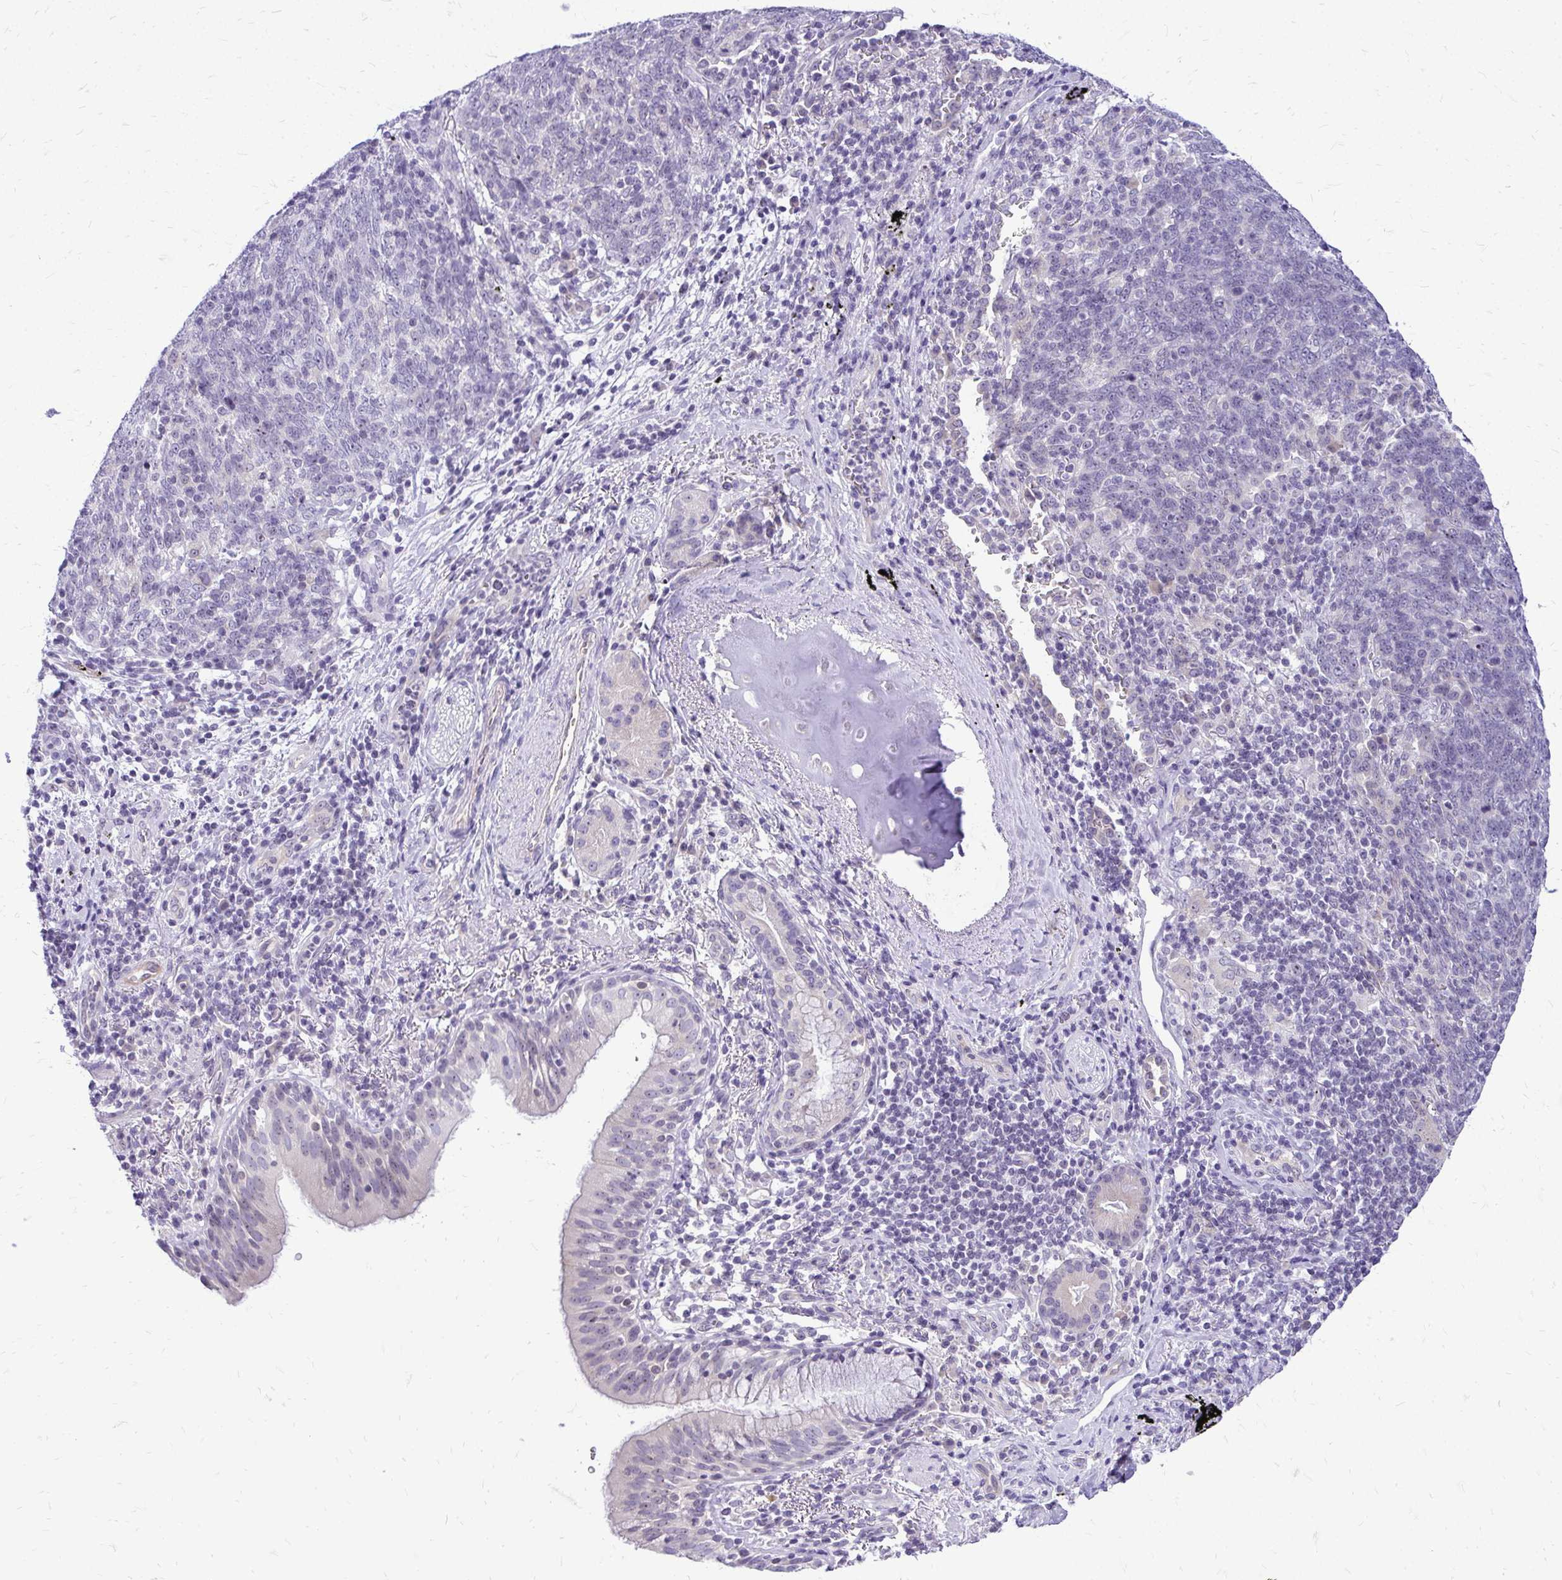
{"staining": {"intensity": "negative", "quantity": "none", "location": "none"}, "tissue": "lung cancer", "cell_type": "Tumor cells", "image_type": "cancer", "snomed": [{"axis": "morphology", "description": "Squamous cell carcinoma, NOS"}, {"axis": "topography", "description": "Lung"}], "caption": "Immunohistochemistry of human squamous cell carcinoma (lung) reveals no positivity in tumor cells. (DAB immunohistochemistry (IHC), high magnification).", "gene": "NIFK", "patient": {"sex": "female", "age": 72}}